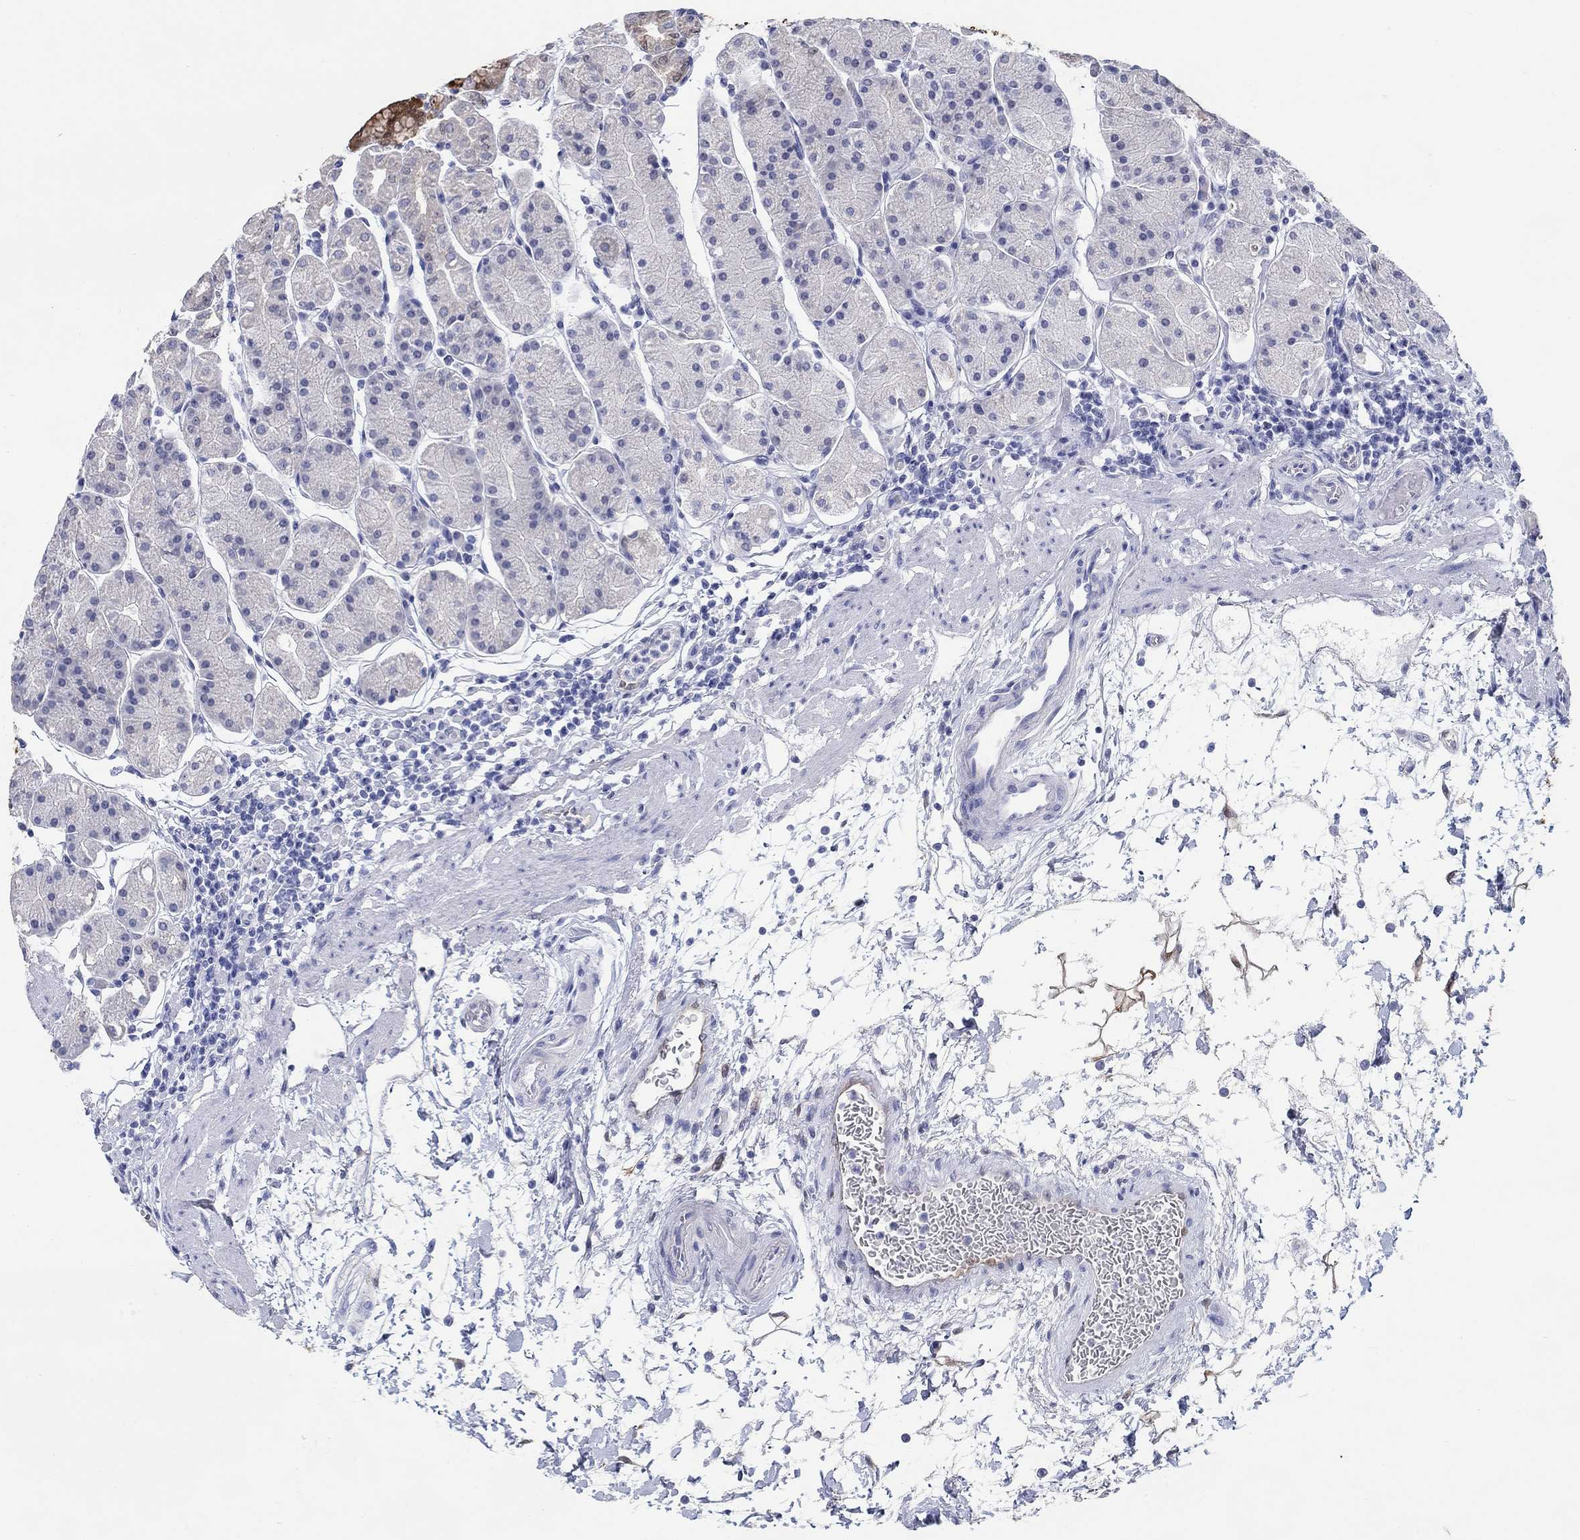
{"staining": {"intensity": "strong", "quantity": "25%-75%", "location": "cytoplasmic/membranous"}, "tissue": "stomach", "cell_type": "Glandular cells", "image_type": "normal", "snomed": [{"axis": "morphology", "description": "Normal tissue, NOS"}, {"axis": "topography", "description": "Stomach"}], "caption": "Glandular cells display high levels of strong cytoplasmic/membranous expression in approximately 25%-75% of cells in benign human stomach.", "gene": "AKR1C1", "patient": {"sex": "male", "age": 54}}